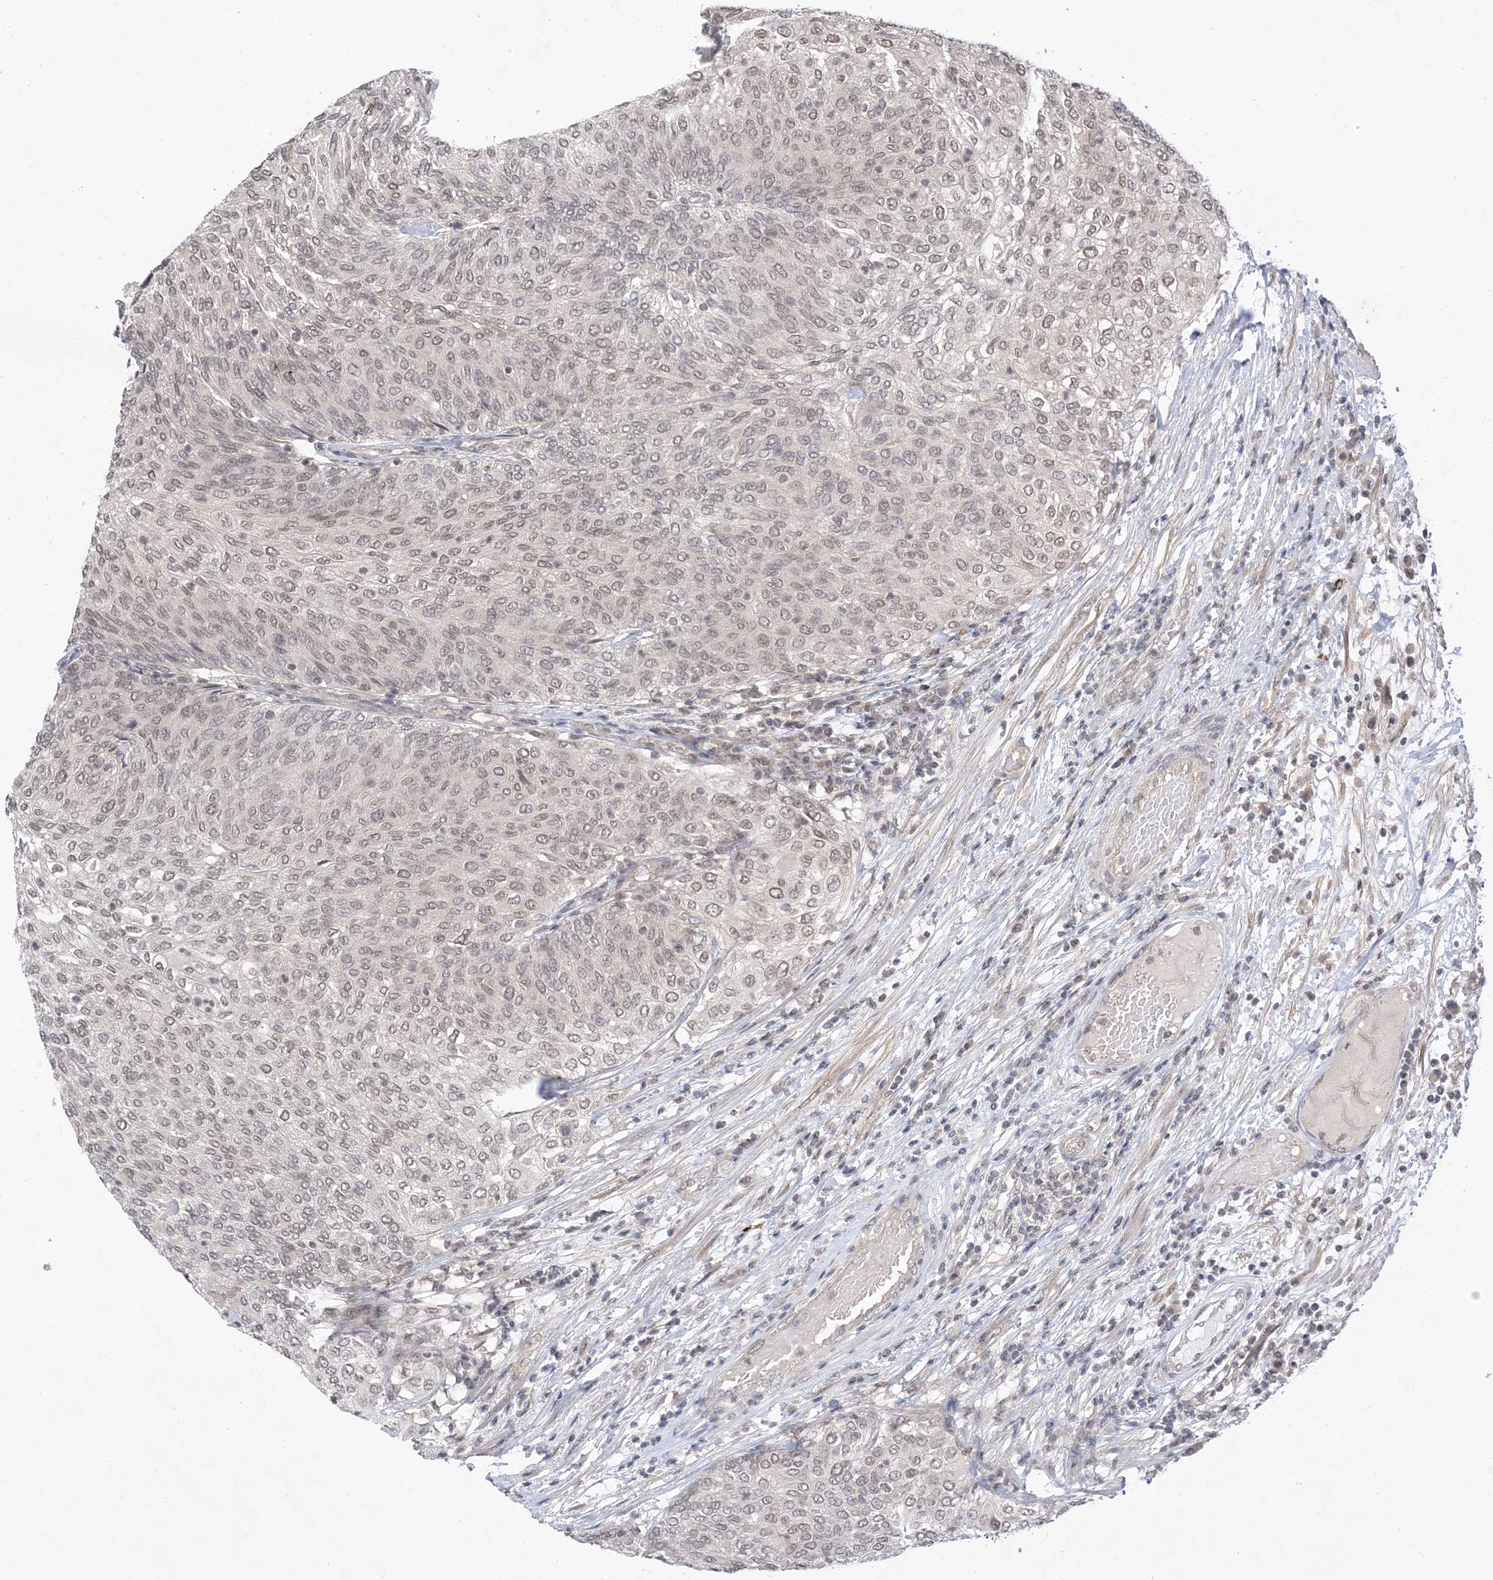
{"staining": {"intensity": "weak", "quantity": "25%-75%", "location": "nuclear"}, "tissue": "urothelial cancer", "cell_type": "Tumor cells", "image_type": "cancer", "snomed": [{"axis": "morphology", "description": "Urothelial carcinoma, Low grade"}, {"axis": "topography", "description": "Urinary bladder"}], "caption": "About 25%-75% of tumor cells in human urothelial carcinoma (low-grade) reveal weak nuclear protein positivity as visualized by brown immunohistochemical staining.", "gene": "RANBP9", "patient": {"sex": "female", "age": 79}}